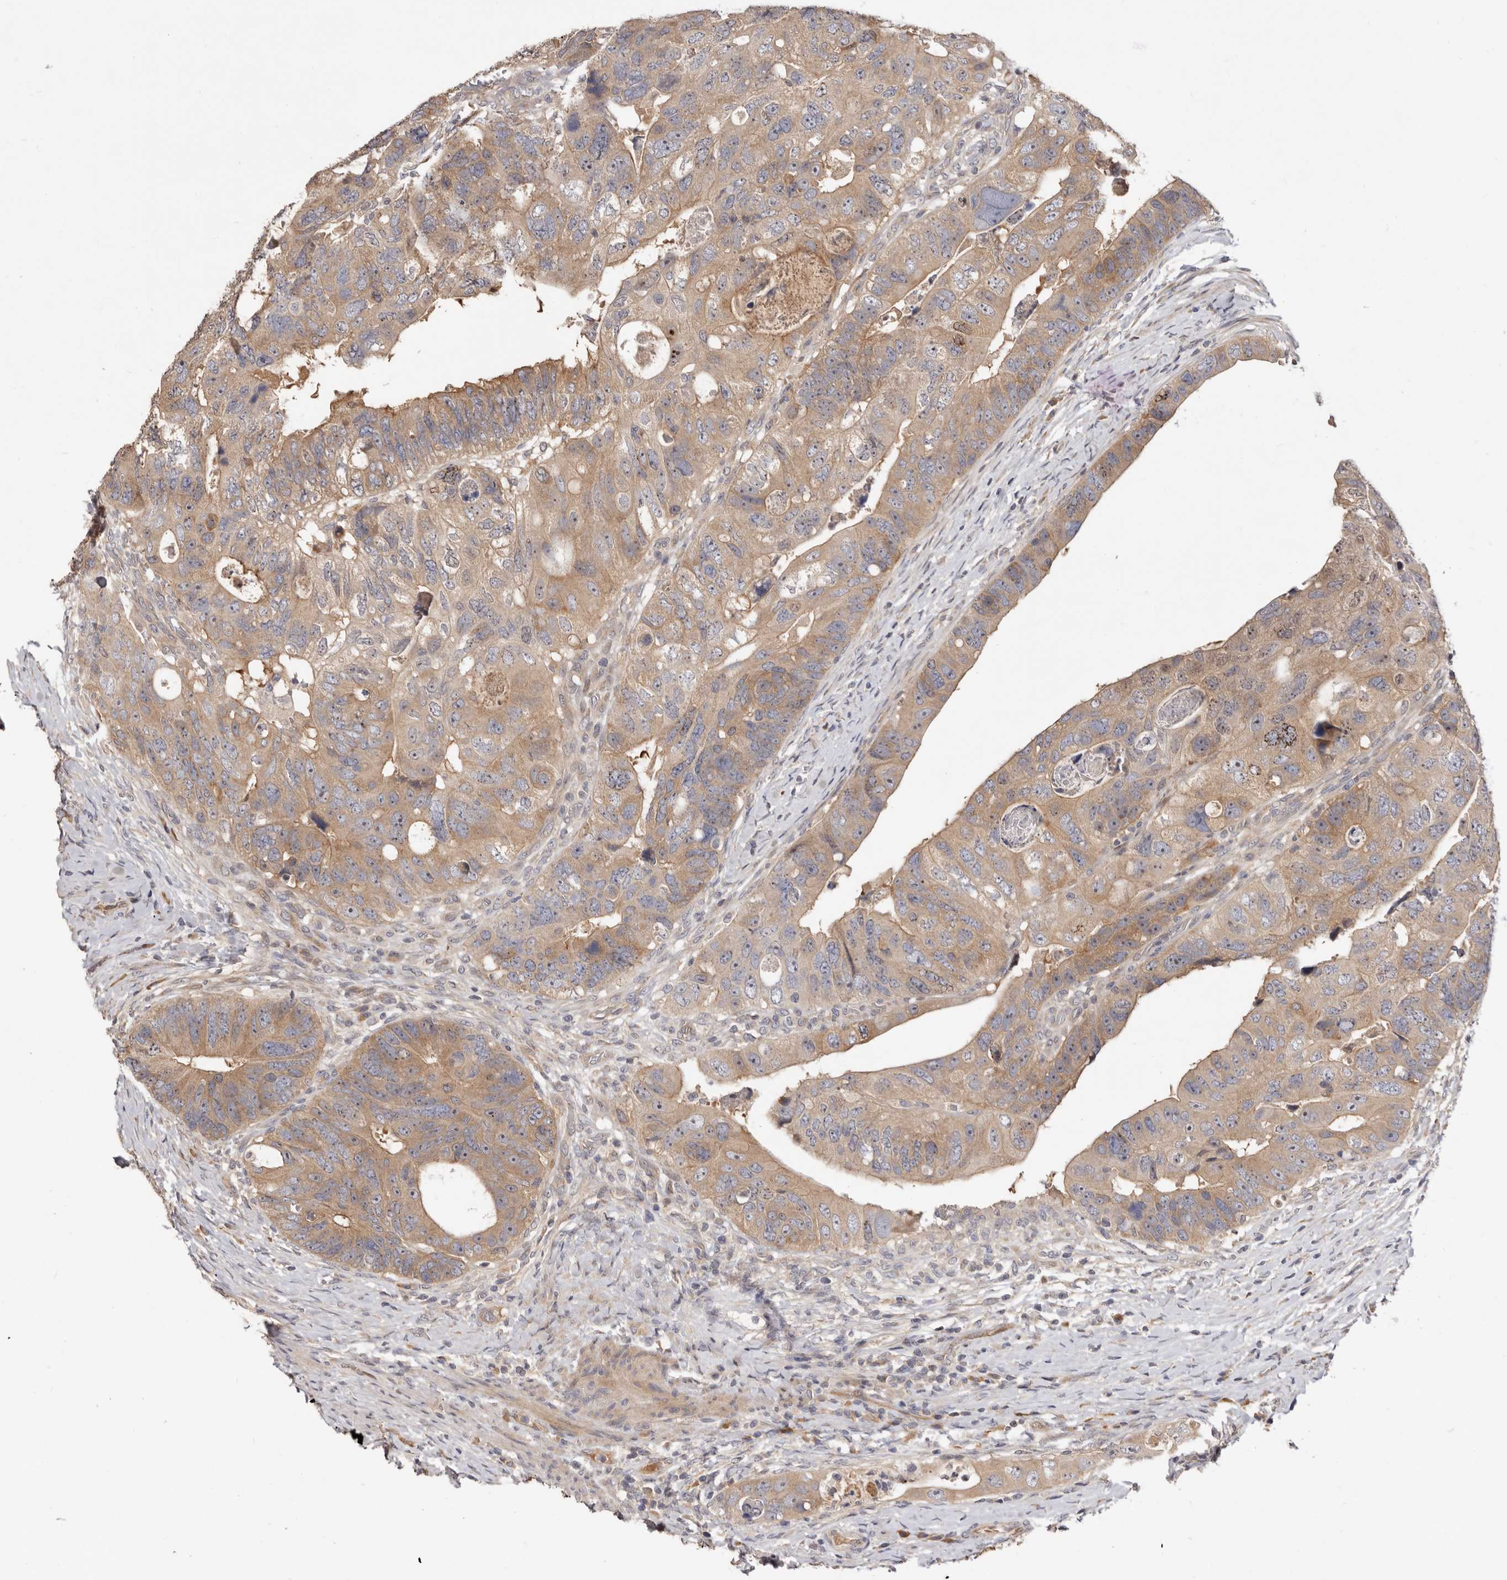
{"staining": {"intensity": "moderate", "quantity": ">75%", "location": "cytoplasmic/membranous"}, "tissue": "colorectal cancer", "cell_type": "Tumor cells", "image_type": "cancer", "snomed": [{"axis": "morphology", "description": "Adenocarcinoma, NOS"}, {"axis": "topography", "description": "Rectum"}], "caption": "Human colorectal adenocarcinoma stained with a brown dye displays moderate cytoplasmic/membranous positive staining in approximately >75% of tumor cells.", "gene": "DOP1A", "patient": {"sex": "male", "age": 59}}